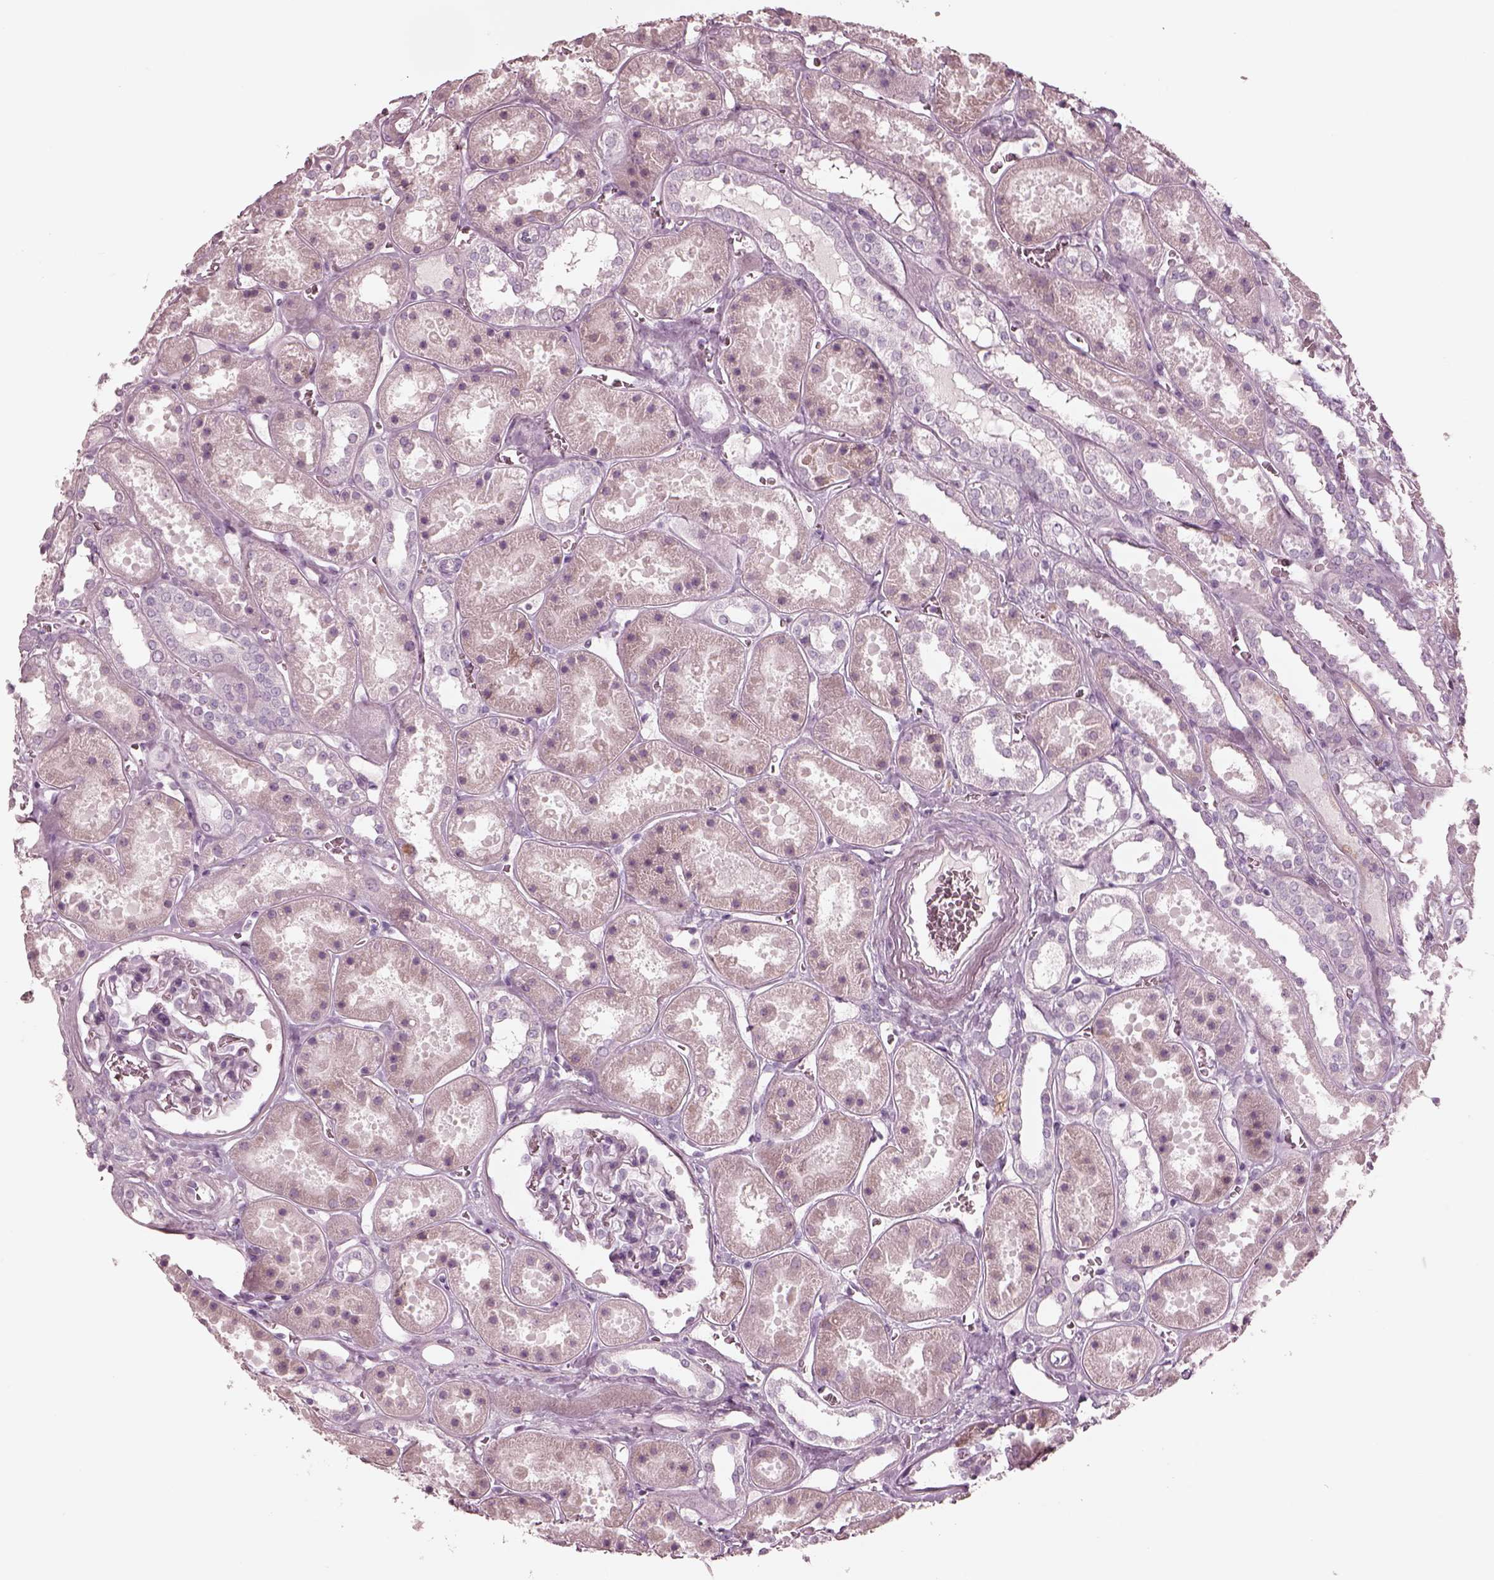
{"staining": {"intensity": "negative", "quantity": "none", "location": "none"}, "tissue": "kidney", "cell_type": "Cells in glomeruli", "image_type": "normal", "snomed": [{"axis": "morphology", "description": "Normal tissue, NOS"}, {"axis": "topography", "description": "Kidney"}], "caption": "The immunohistochemistry (IHC) image has no significant staining in cells in glomeruli of kidney. (Stains: DAB immunohistochemistry (IHC) with hematoxylin counter stain, Microscopy: brightfield microscopy at high magnification).", "gene": "CADM2", "patient": {"sex": "female", "age": 41}}